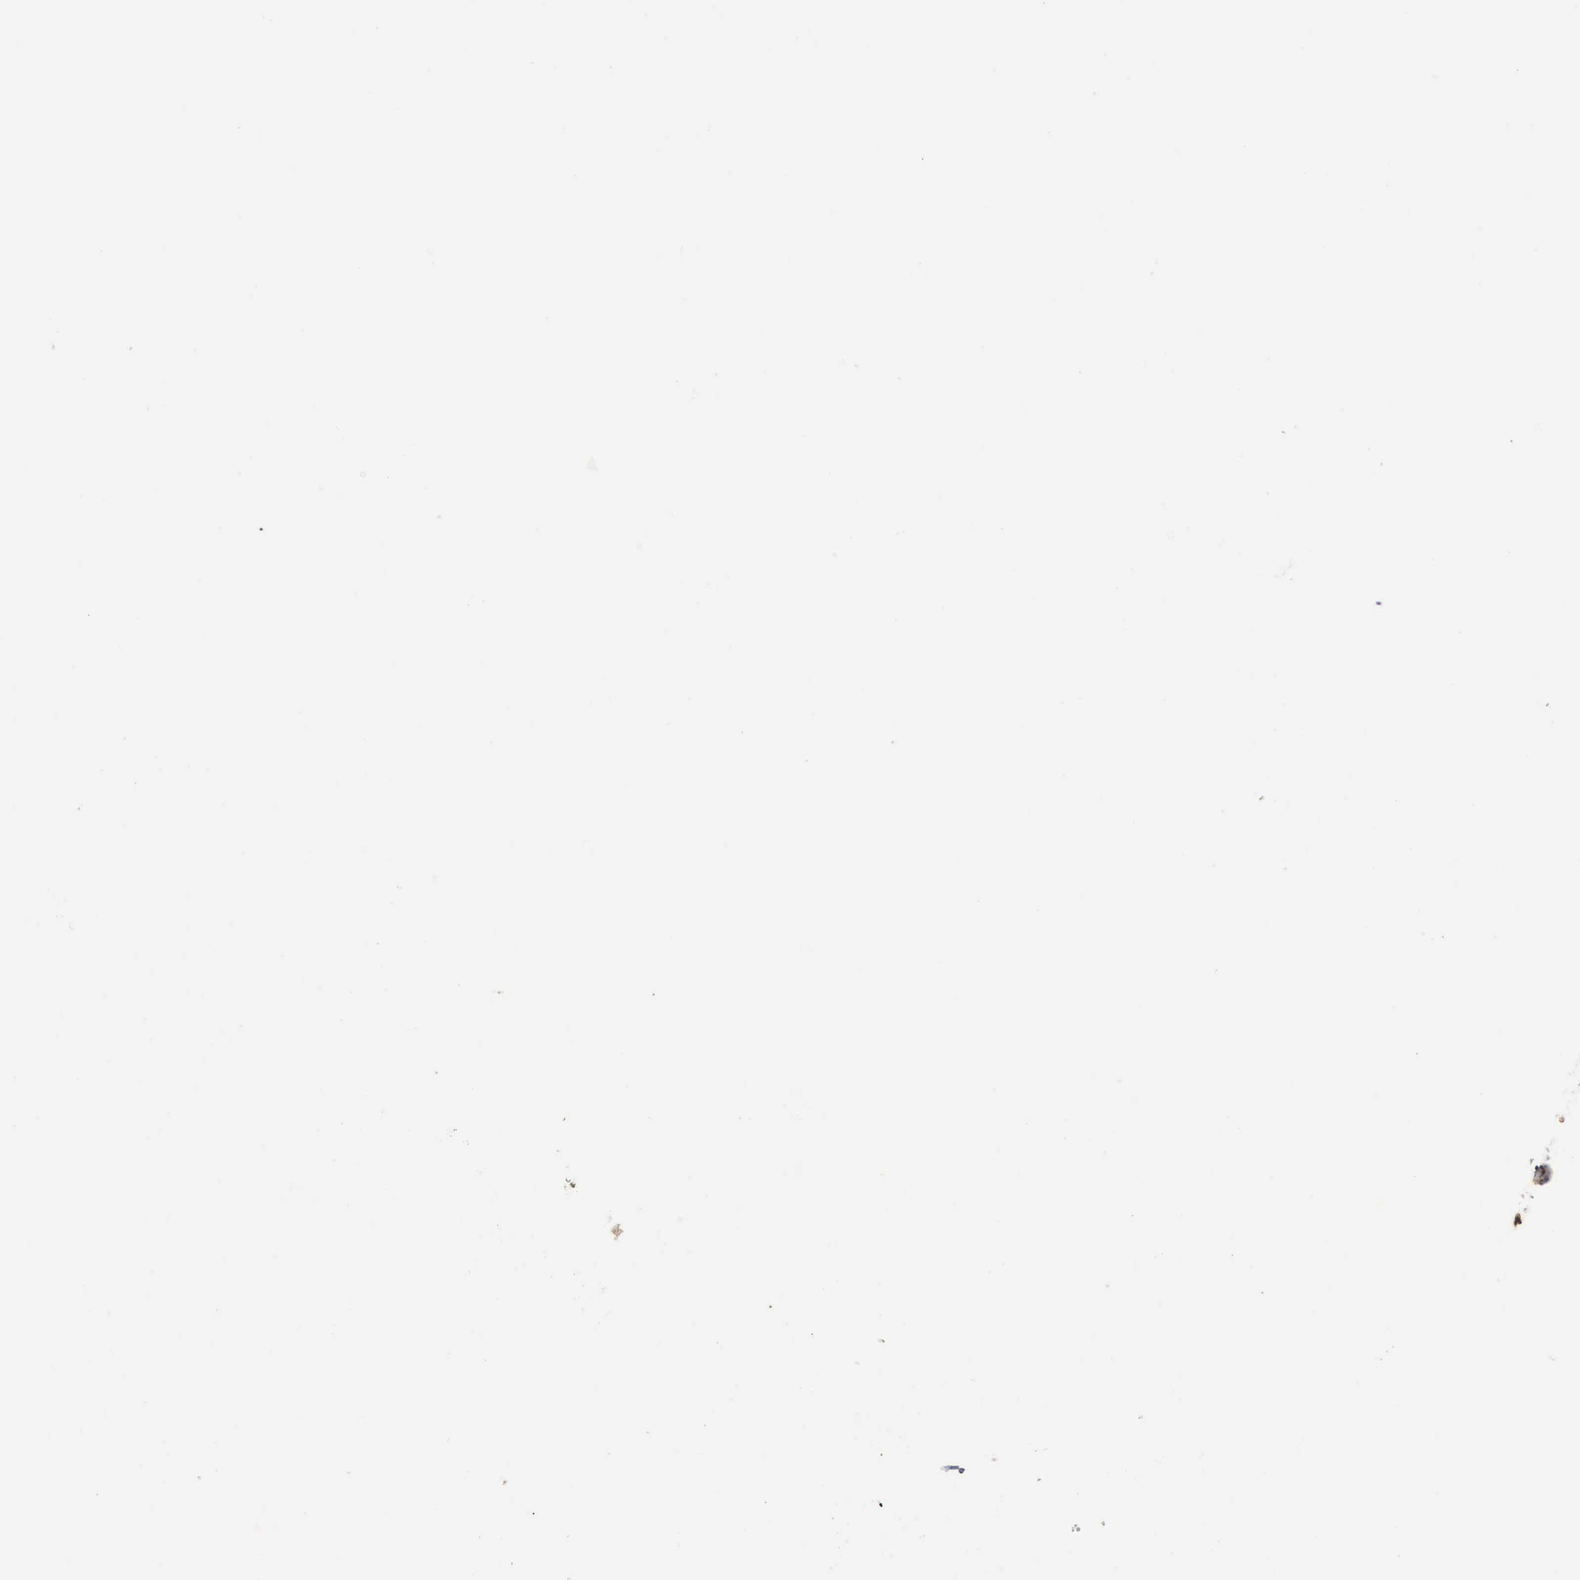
{"staining": {"intensity": "negative", "quantity": "none", "location": "none"}, "tissue": "lymphoma", "cell_type": "Tumor cells", "image_type": "cancer", "snomed": [{"axis": "morphology", "description": "Malignant lymphoma, non-Hodgkin's type, Low grade"}, {"axis": "topography", "description": "Lymph node"}], "caption": "This is an immunohistochemistry histopathology image of human malignant lymphoma, non-Hodgkin's type (low-grade). There is no expression in tumor cells.", "gene": "ELFN2", "patient": {"sex": "female", "age": 51}}